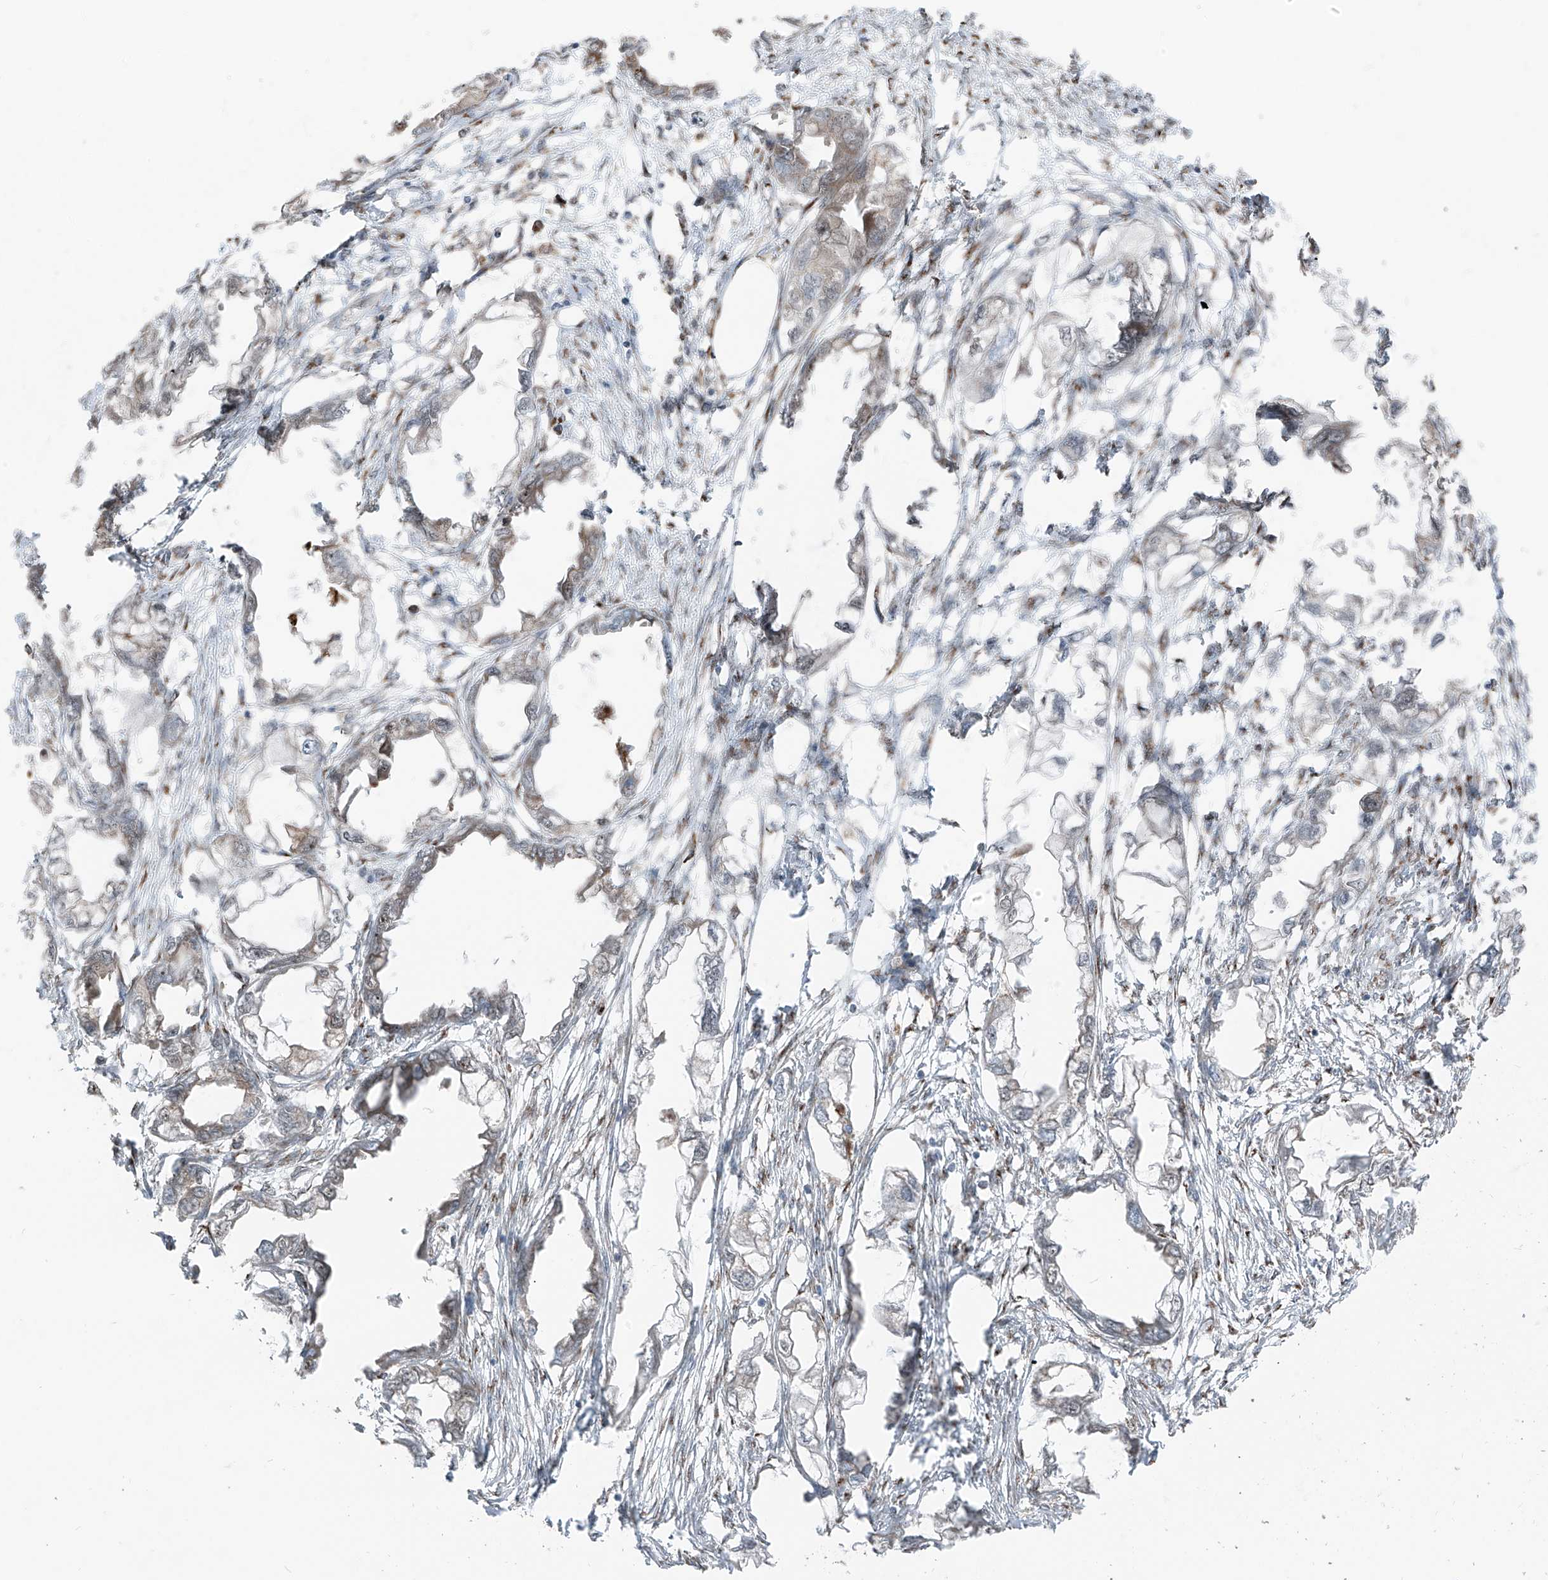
{"staining": {"intensity": "moderate", "quantity": "<25%", "location": "cytoplasmic/membranous"}, "tissue": "endometrial cancer", "cell_type": "Tumor cells", "image_type": "cancer", "snomed": [{"axis": "morphology", "description": "Adenocarcinoma, NOS"}, {"axis": "morphology", "description": "Adenocarcinoma, metastatic, NOS"}, {"axis": "topography", "description": "Adipose tissue"}, {"axis": "topography", "description": "Endometrium"}], "caption": "Metastatic adenocarcinoma (endometrial) was stained to show a protein in brown. There is low levels of moderate cytoplasmic/membranous positivity in approximately <25% of tumor cells.", "gene": "ERLEC1", "patient": {"sex": "female", "age": 67}}